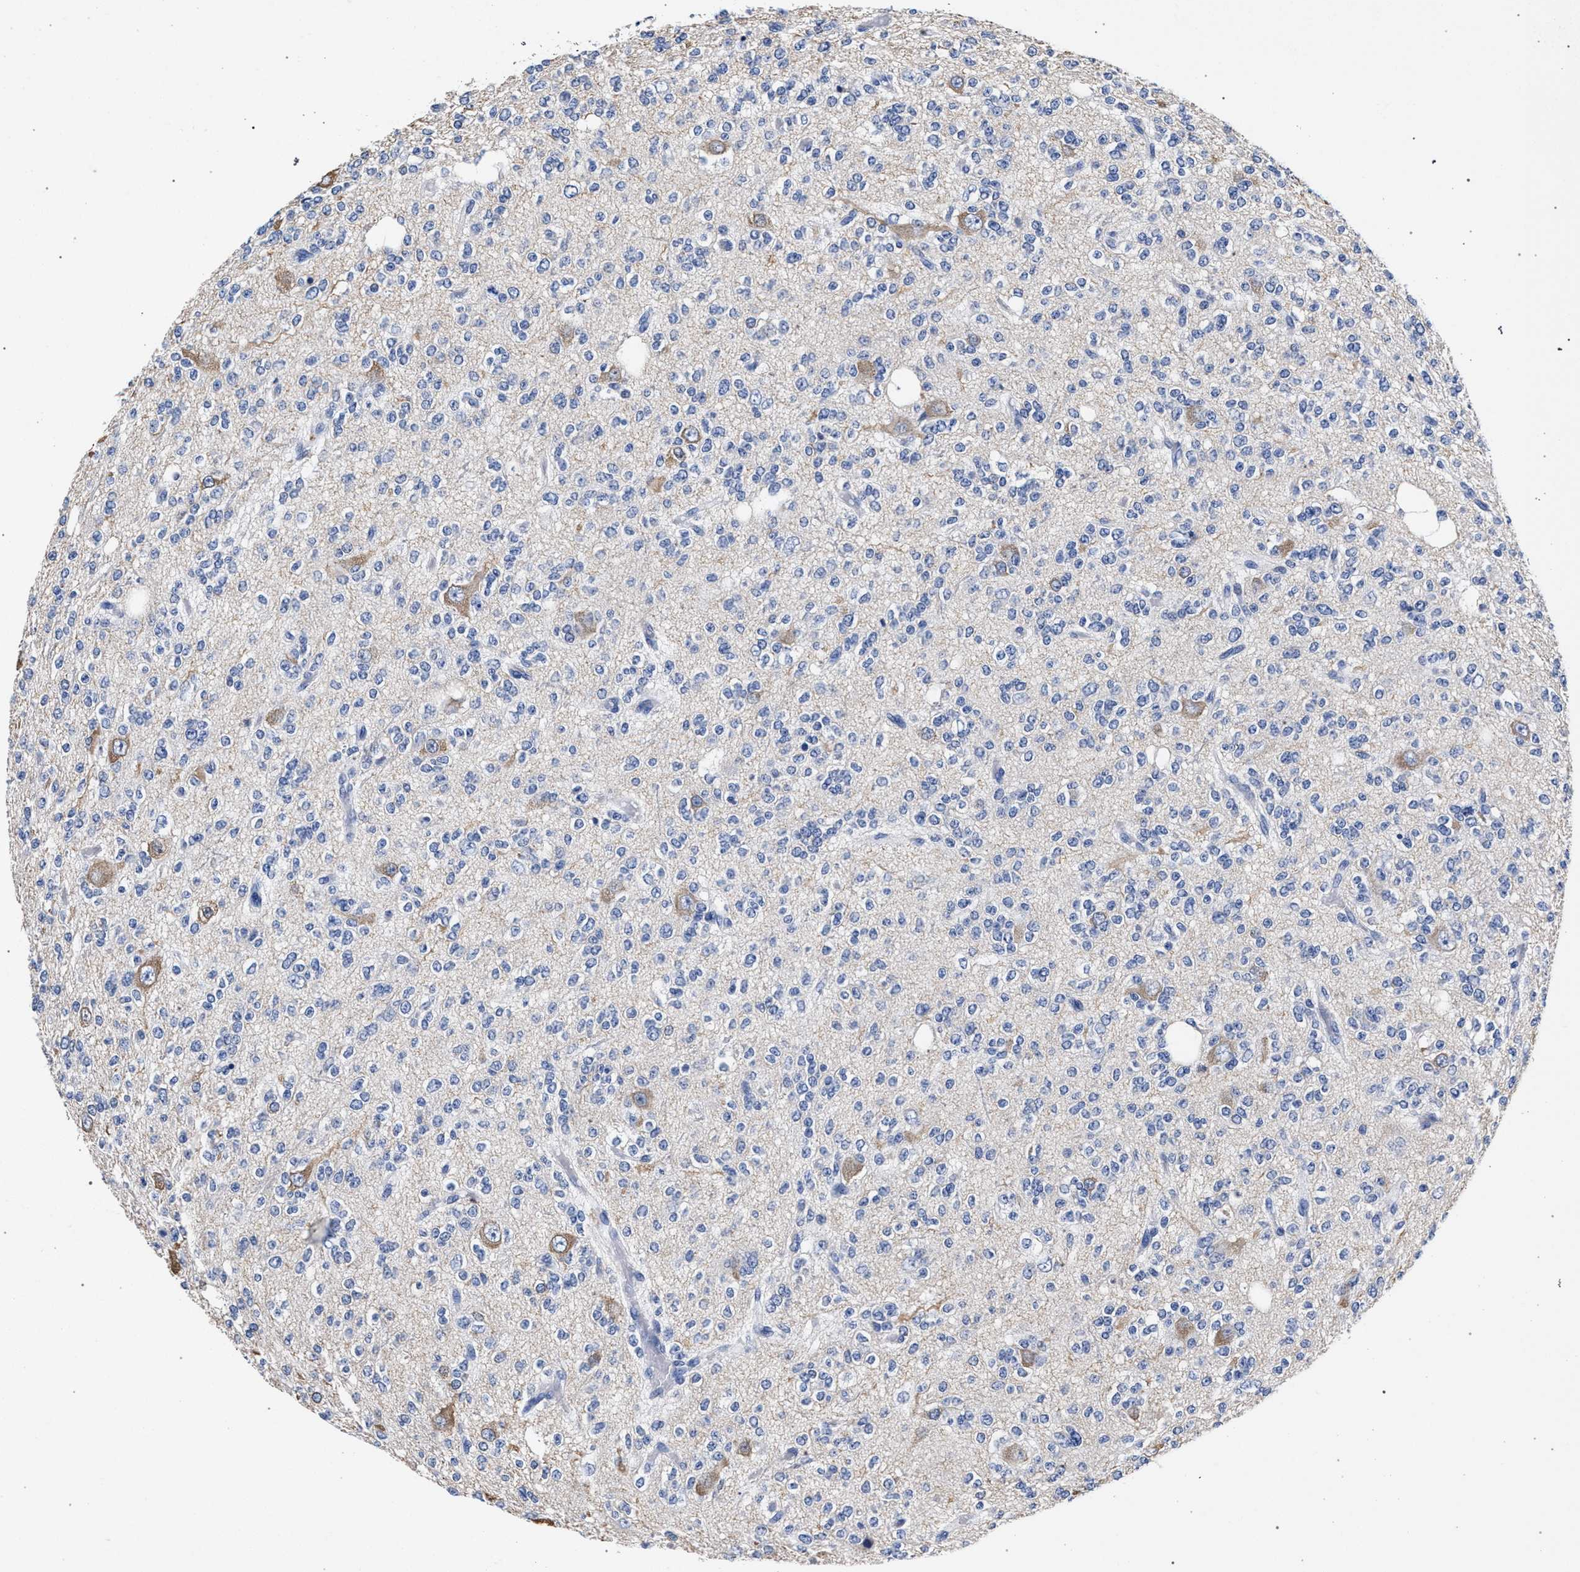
{"staining": {"intensity": "negative", "quantity": "none", "location": "none"}, "tissue": "glioma", "cell_type": "Tumor cells", "image_type": "cancer", "snomed": [{"axis": "morphology", "description": "Glioma, malignant, Low grade"}, {"axis": "topography", "description": "Brain"}], "caption": "A high-resolution histopathology image shows IHC staining of glioma, which reveals no significant expression in tumor cells.", "gene": "AKAP4", "patient": {"sex": "male", "age": 38}}